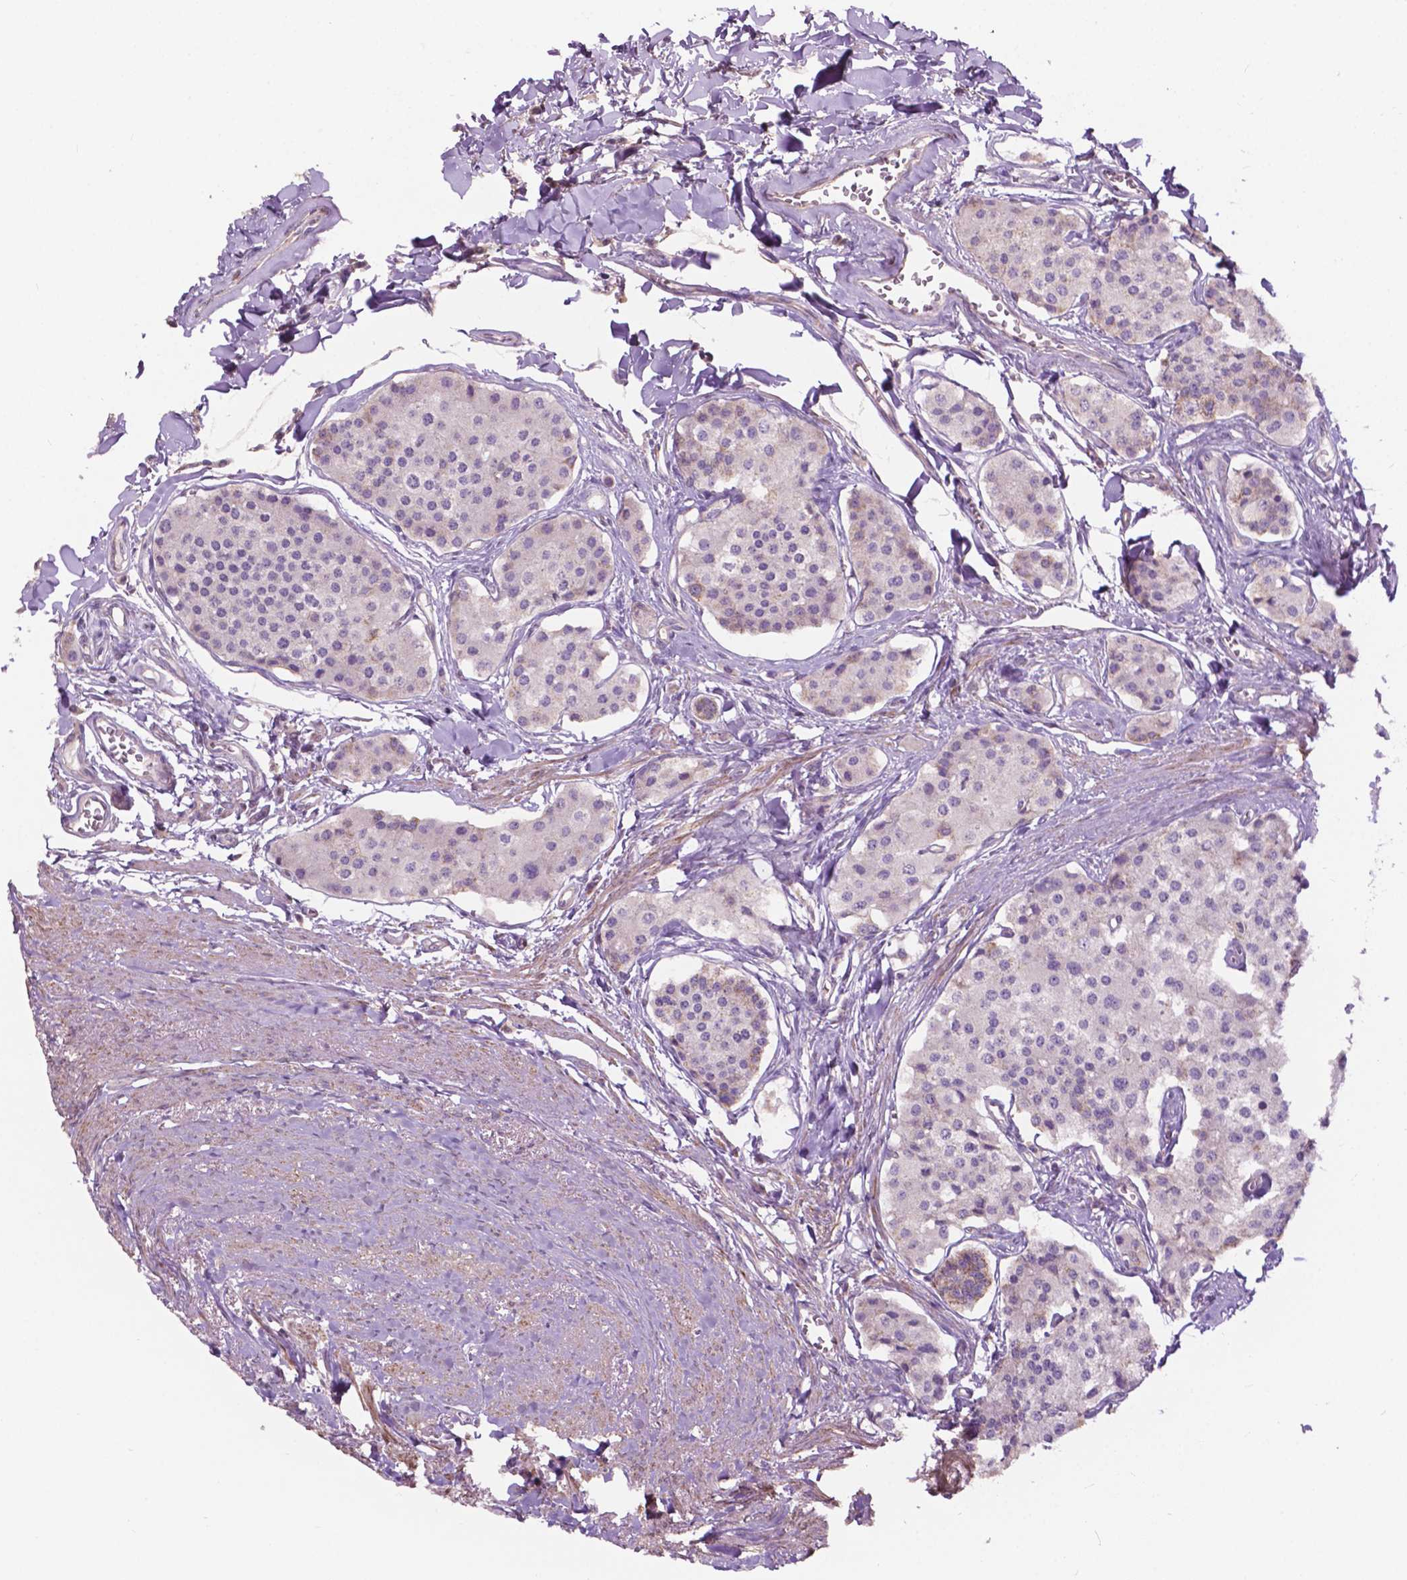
{"staining": {"intensity": "weak", "quantity": "<25%", "location": "cytoplasmic/membranous"}, "tissue": "carcinoid", "cell_type": "Tumor cells", "image_type": "cancer", "snomed": [{"axis": "morphology", "description": "Carcinoid, malignant, NOS"}, {"axis": "topography", "description": "Small intestine"}], "caption": "Histopathology image shows no significant protein positivity in tumor cells of carcinoid.", "gene": "NDUFA10", "patient": {"sex": "female", "age": 65}}